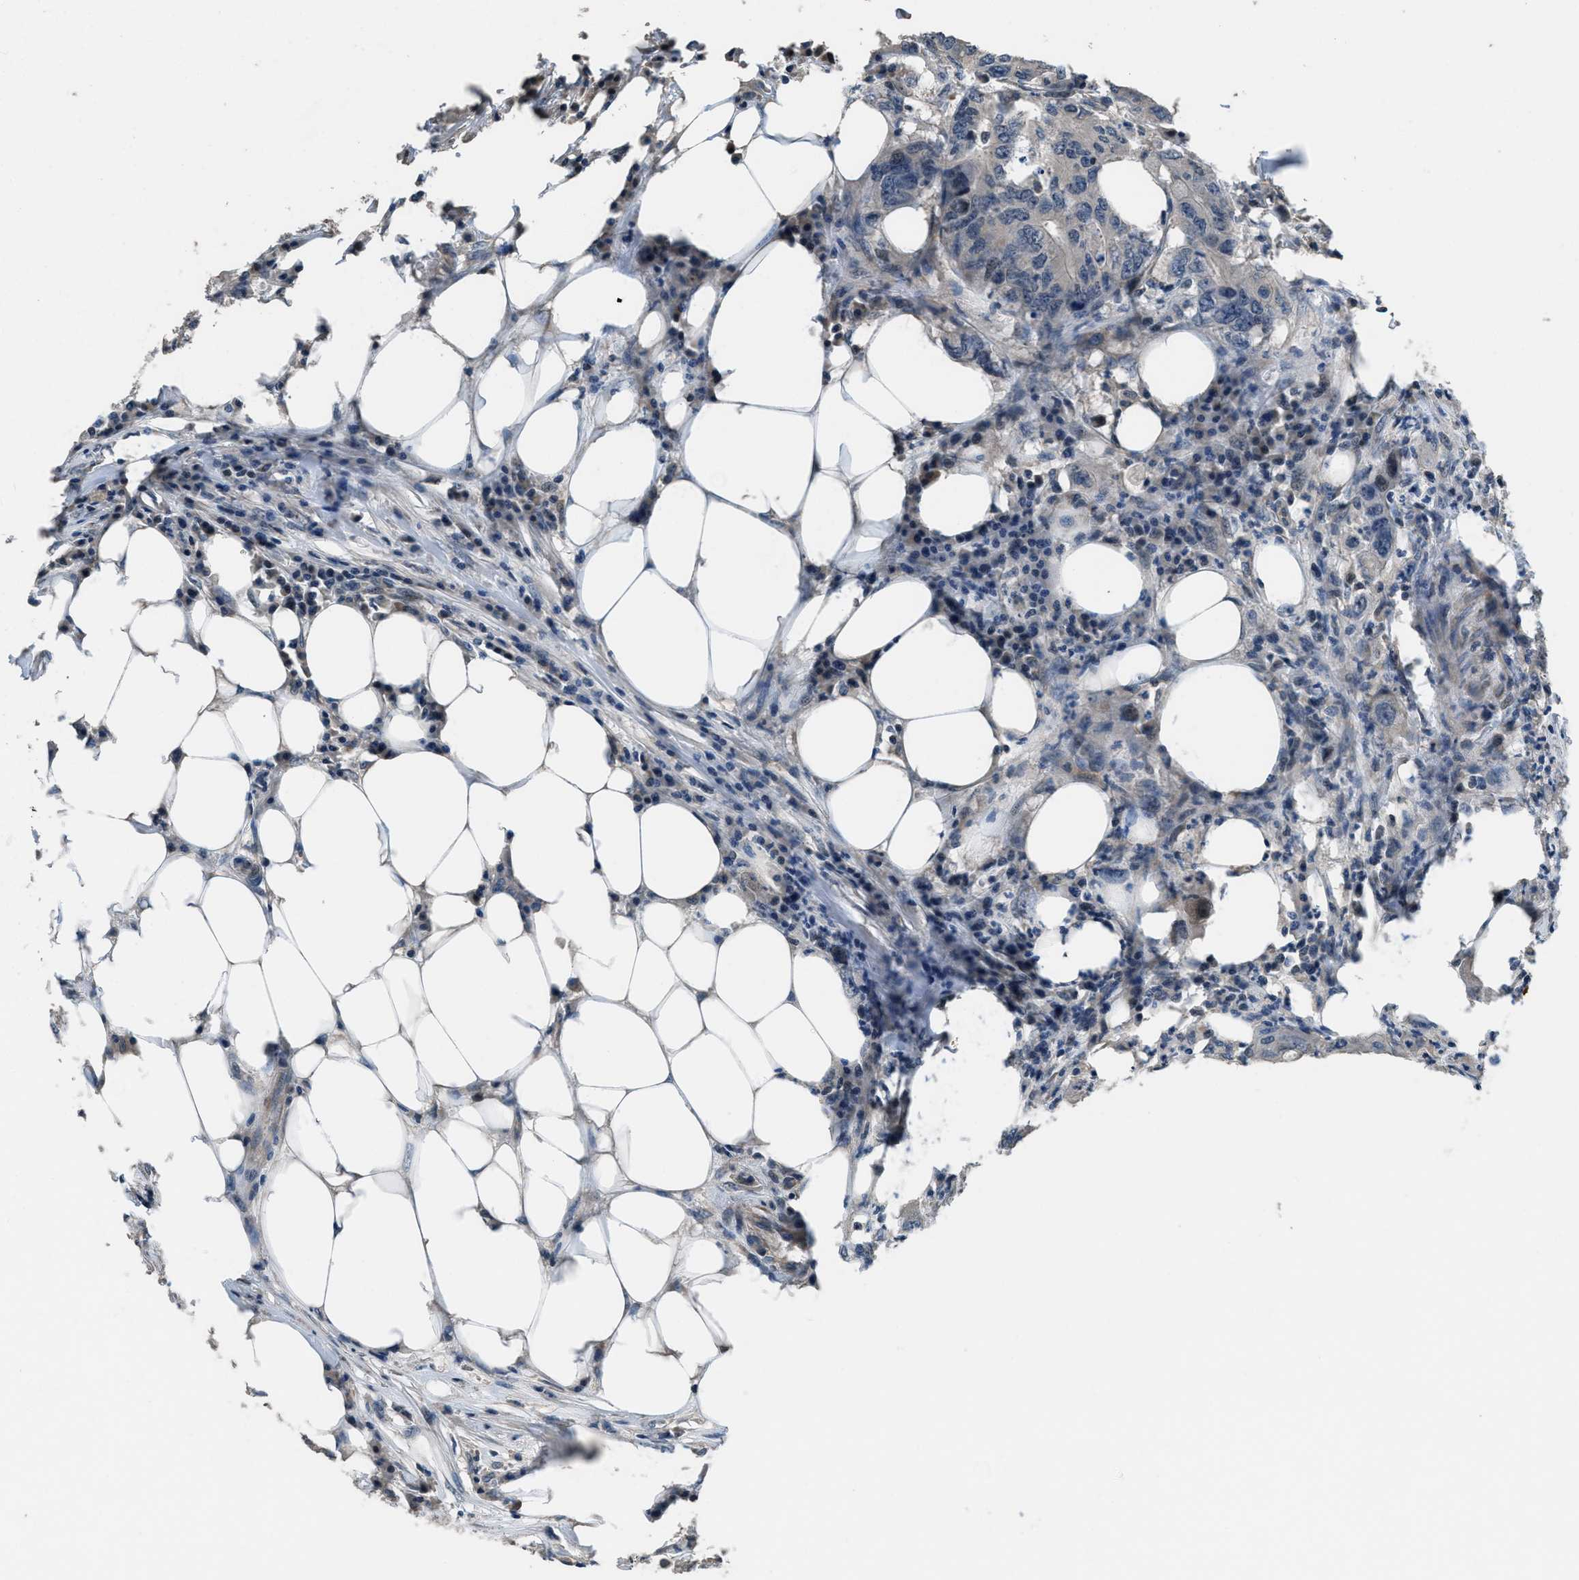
{"staining": {"intensity": "moderate", "quantity": "<25%", "location": "nuclear"}, "tissue": "colorectal cancer", "cell_type": "Tumor cells", "image_type": "cancer", "snomed": [{"axis": "morphology", "description": "Adenocarcinoma, NOS"}, {"axis": "topography", "description": "Colon"}], "caption": "IHC staining of colorectal cancer (adenocarcinoma), which displays low levels of moderate nuclear staining in about <25% of tumor cells indicating moderate nuclear protein staining. The staining was performed using DAB (brown) for protein detection and nuclei were counterstained in hematoxylin (blue).", "gene": "NAT1", "patient": {"sex": "male", "age": 71}}